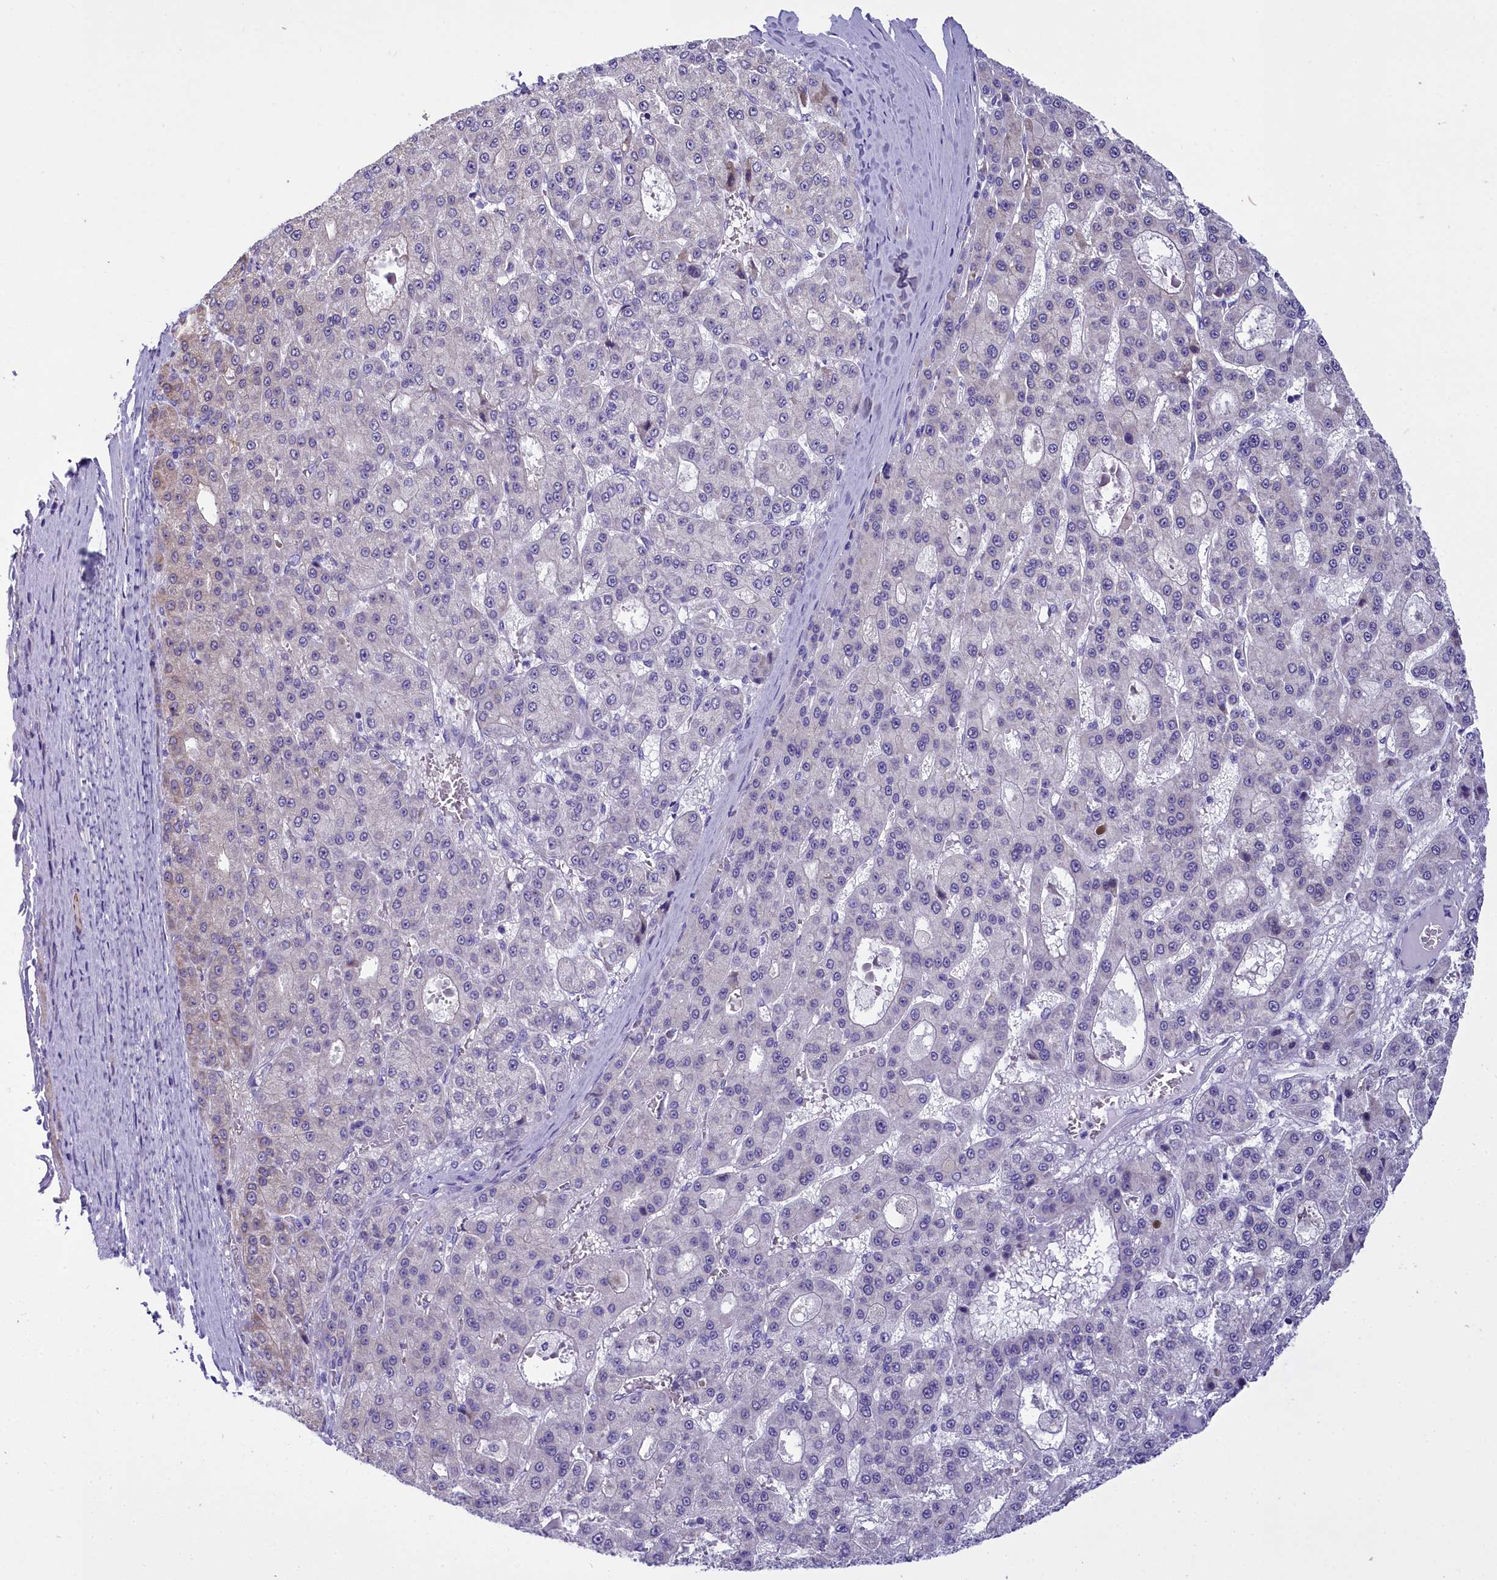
{"staining": {"intensity": "negative", "quantity": "none", "location": "none"}, "tissue": "liver cancer", "cell_type": "Tumor cells", "image_type": "cancer", "snomed": [{"axis": "morphology", "description": "Carcinoma, Hepatocellular, NOS"}, {"axis": "topography", "description": "Liver"}], "caption": "A histopathology image of human hepatocellular carcinoma (liver) is negative for staining in tumor cells.", "gene": "TIMM22", "patient": {"sex": "male", "age": 70}}